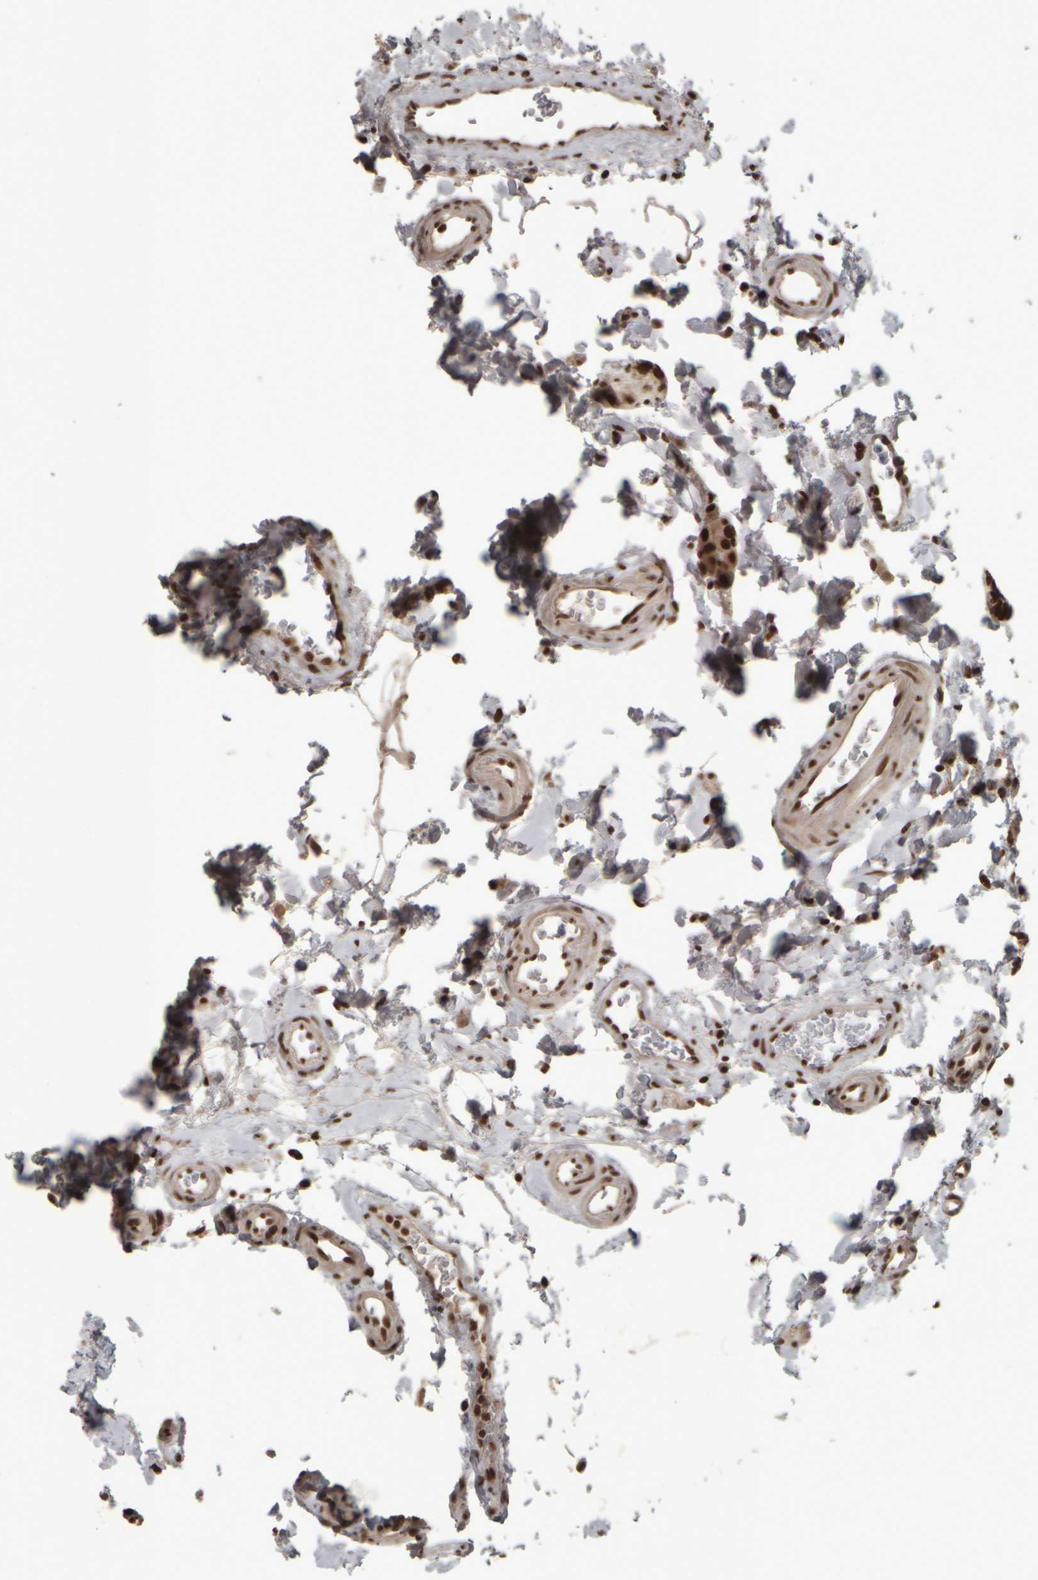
{"staining": {"intensity": "strong", "quantity": ">75%", "location": "nuclear"}, "tissue": "small intestine", "cell_type": "Glandular cells", "image_type": "normal", "snomed": [{"axis": "morphology", "description": "Normal tissue, NOS"}, {"axis": "topography", "description": "Small intestine"}], "caption": "Immunohistochemistry (IHC) image of normal small intestine stained for a protein (brown), which demonstrates high levels of strong nuclear positivity in approximately >75% of glandular cells.", "gene": "ZFHX4", "patient": {"sex": "female", "age": 84}}